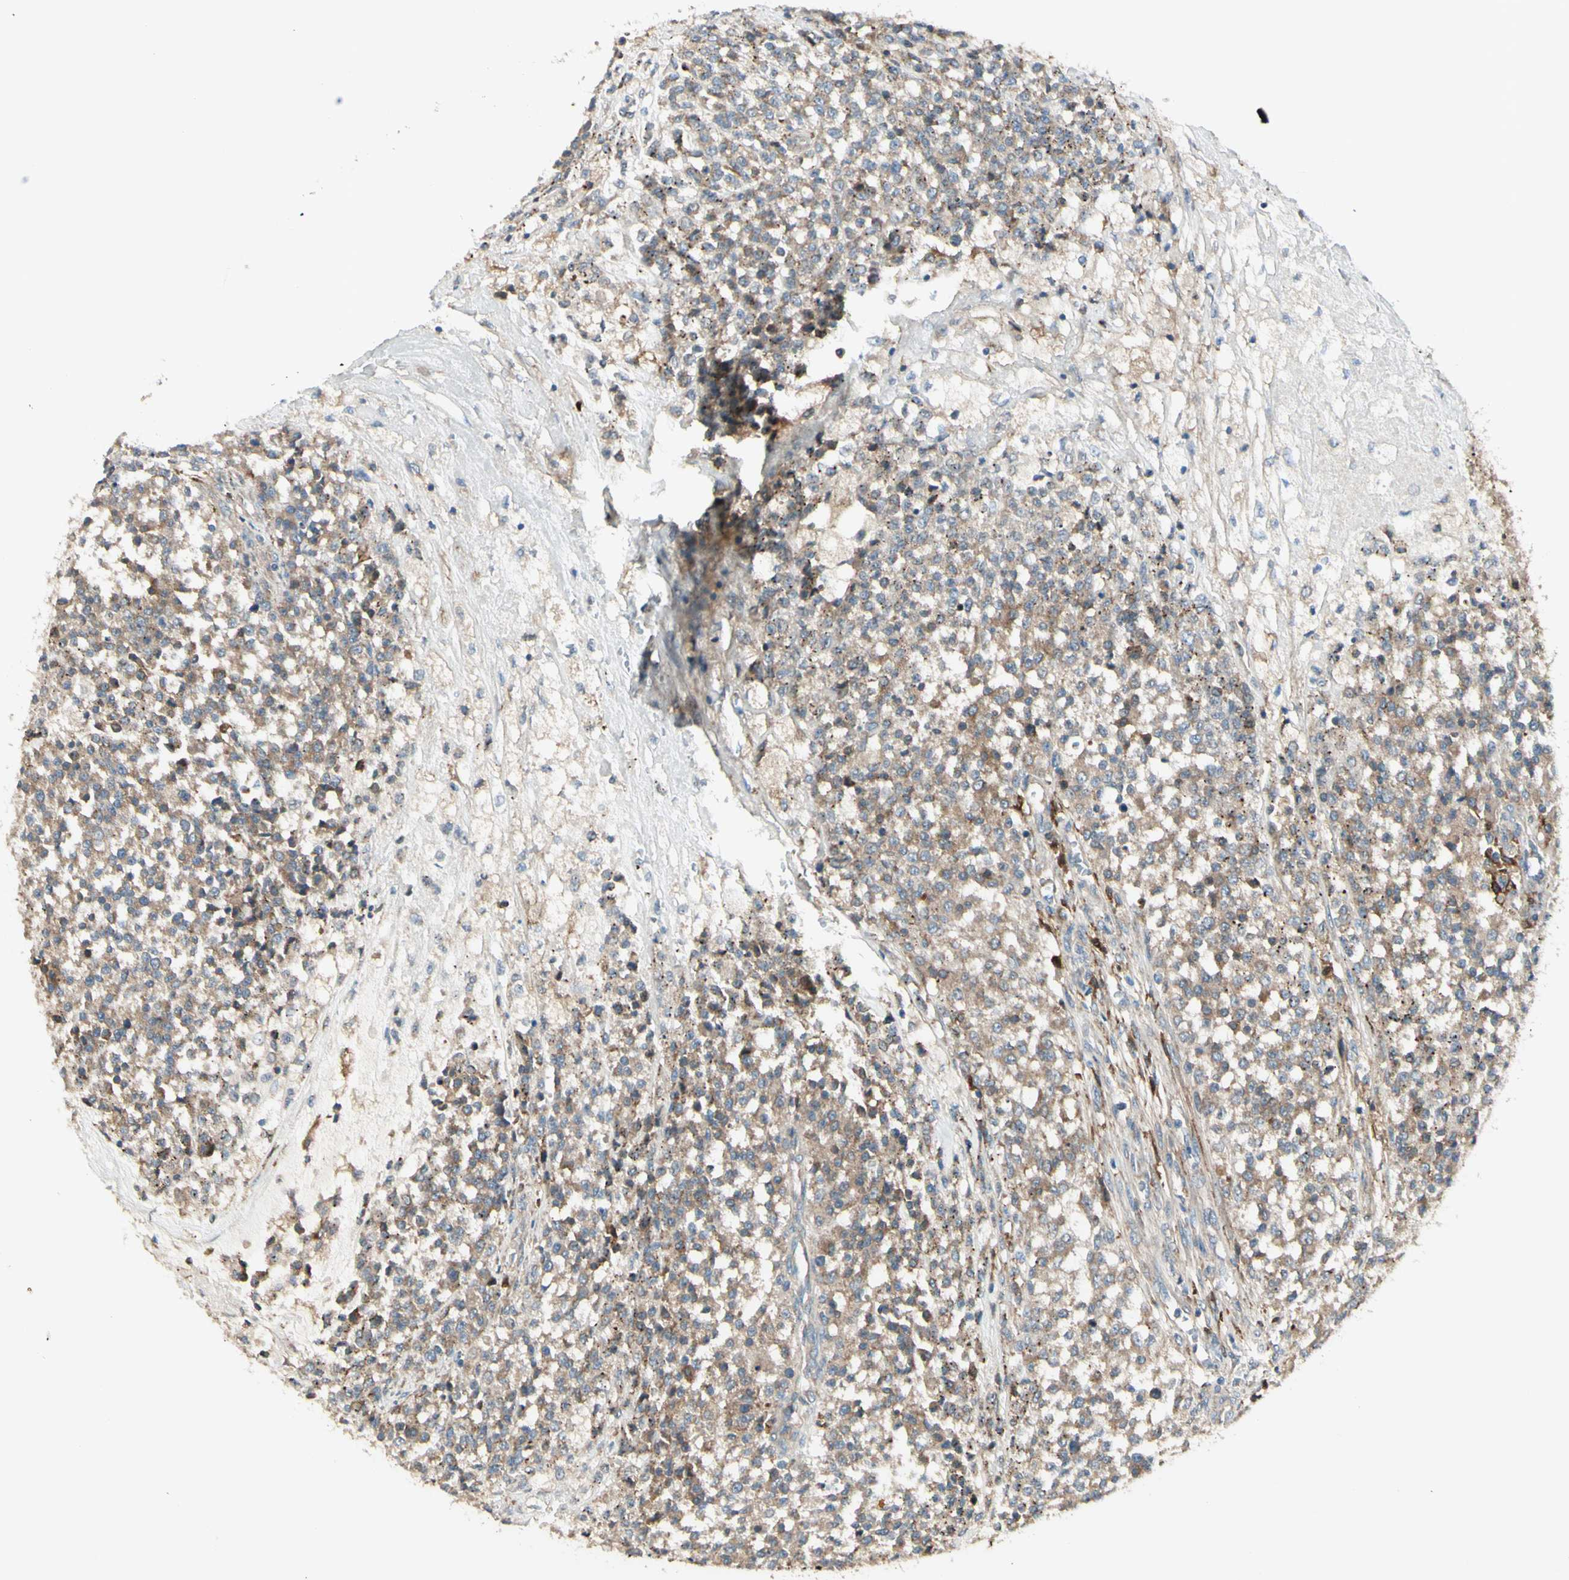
{"staining": {"intensity": "weak", "quantity": ">75%", "location": "cytoplasmic/membranous"}, "tissue": "testis cancer", "cell_type": "Tumor cells", "image_type": "cancer", "snomed": [{"axis": "morphology", "description": "Seminoma, NOS"}, {"axis": "topography", "description": "Testis"}], "caption": "Approximately >75% of tumor cells in human seminoma (testis) exhibit weak cytoplasmic/membranous protein expression as visualized by brown immunohistochemical staining.", "gene": "IGSF9B", "patient": {"sex": "male", "age": 59}}